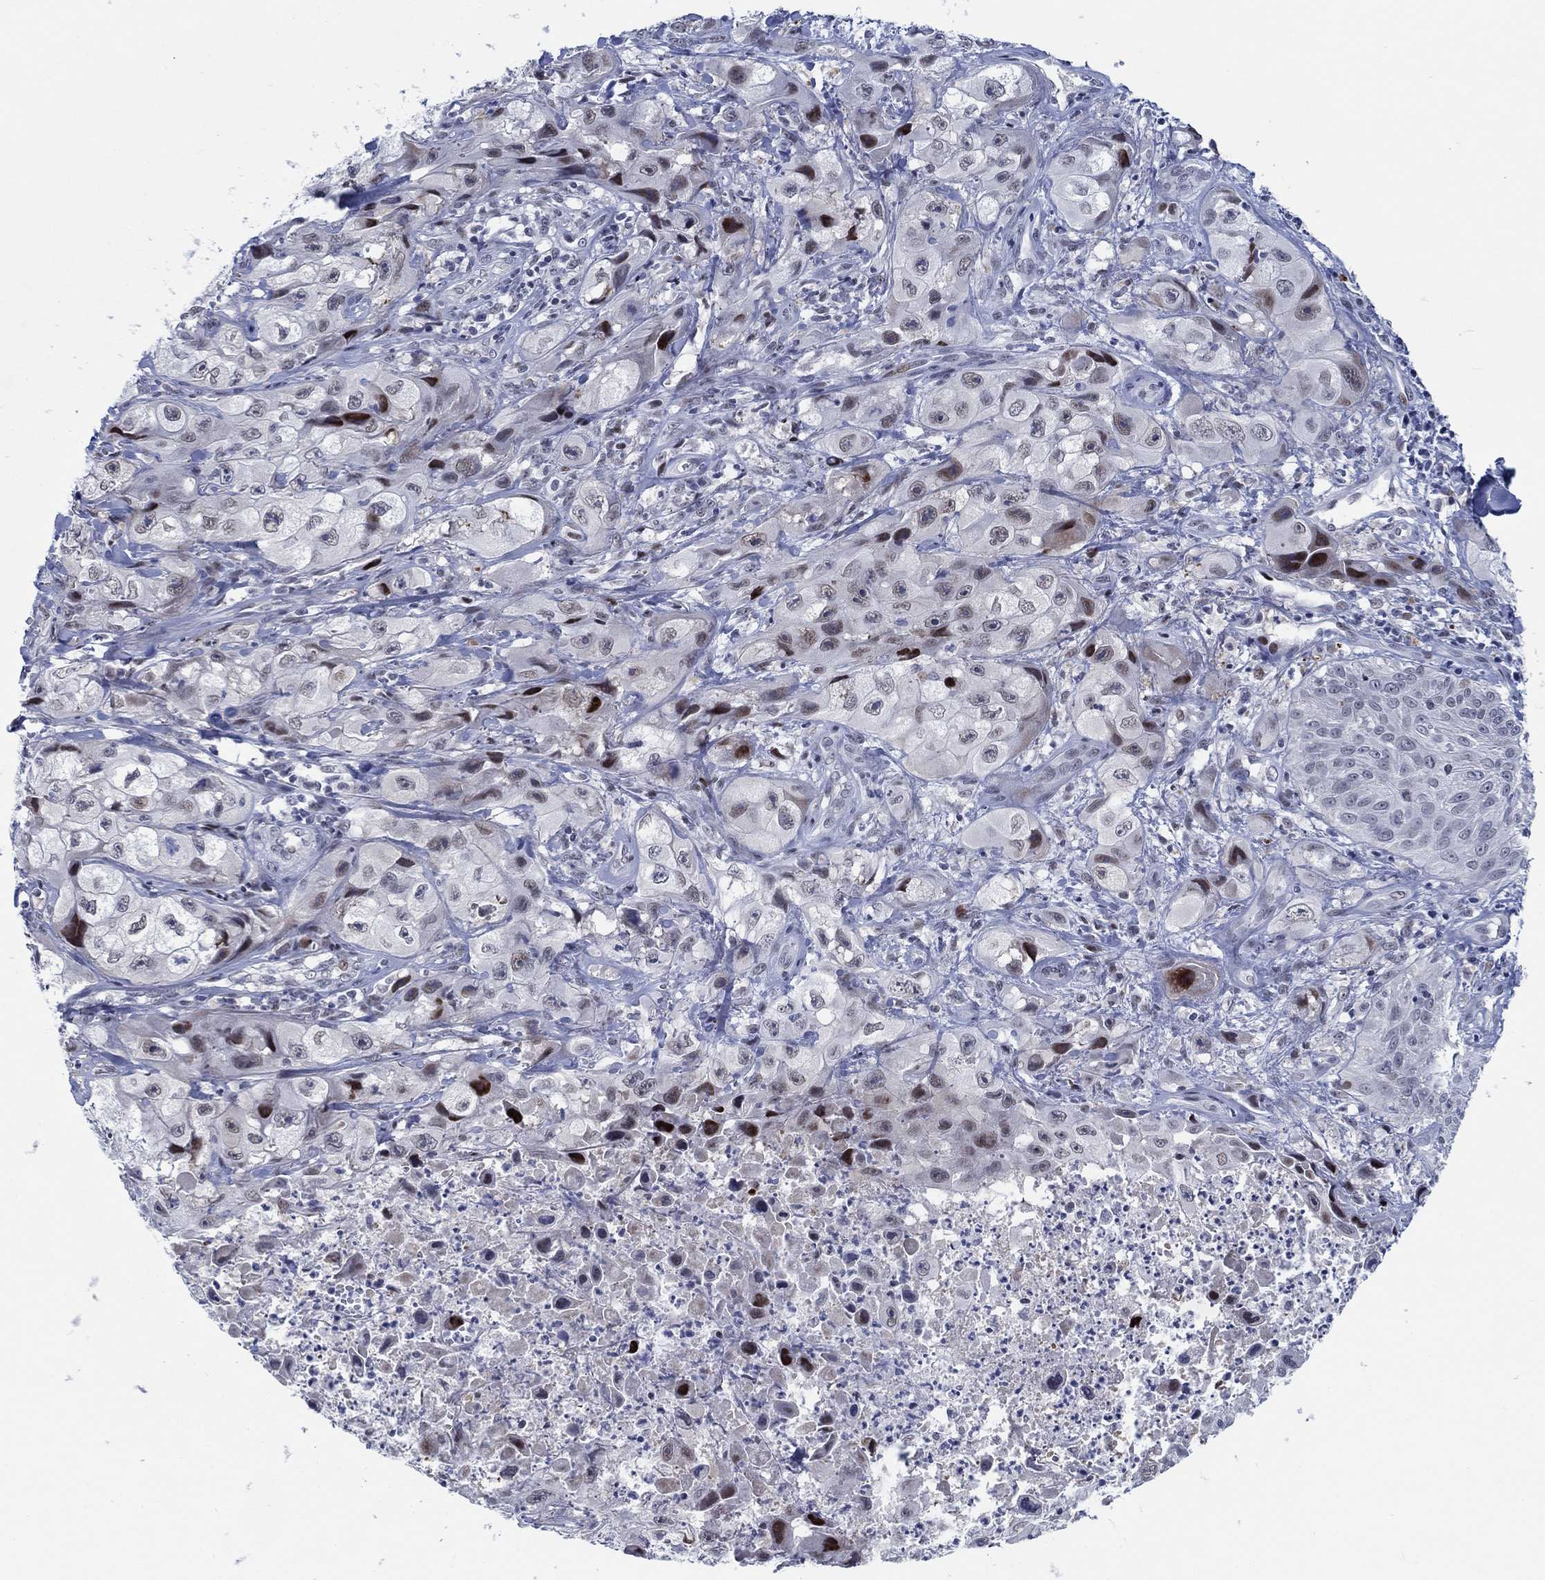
{"staining": {"intensity": "strong", "quantity": "<25%", "location": "nuclear"}, "tissue": "skin cancer", "cell_type": "Tumor cells", "image_type": "cancer", "snomed": [{"axis": "morphology", "description": "Squamous cell carcinoma, NOS"}, {"axis": "topography", "description": "Skin"}, {"axis": "topography", "description": "Subcutis"}], "caption": "Tumor cells exhibit medium levels of strong nuclear positivity in approximately <25% of cells in squamous cell carcinoma (skin). (DAB = brown stain, brightfield microscopy at high magnification).", "gene": "NEU3", "patient": {"sex": "male", "age": 73}}